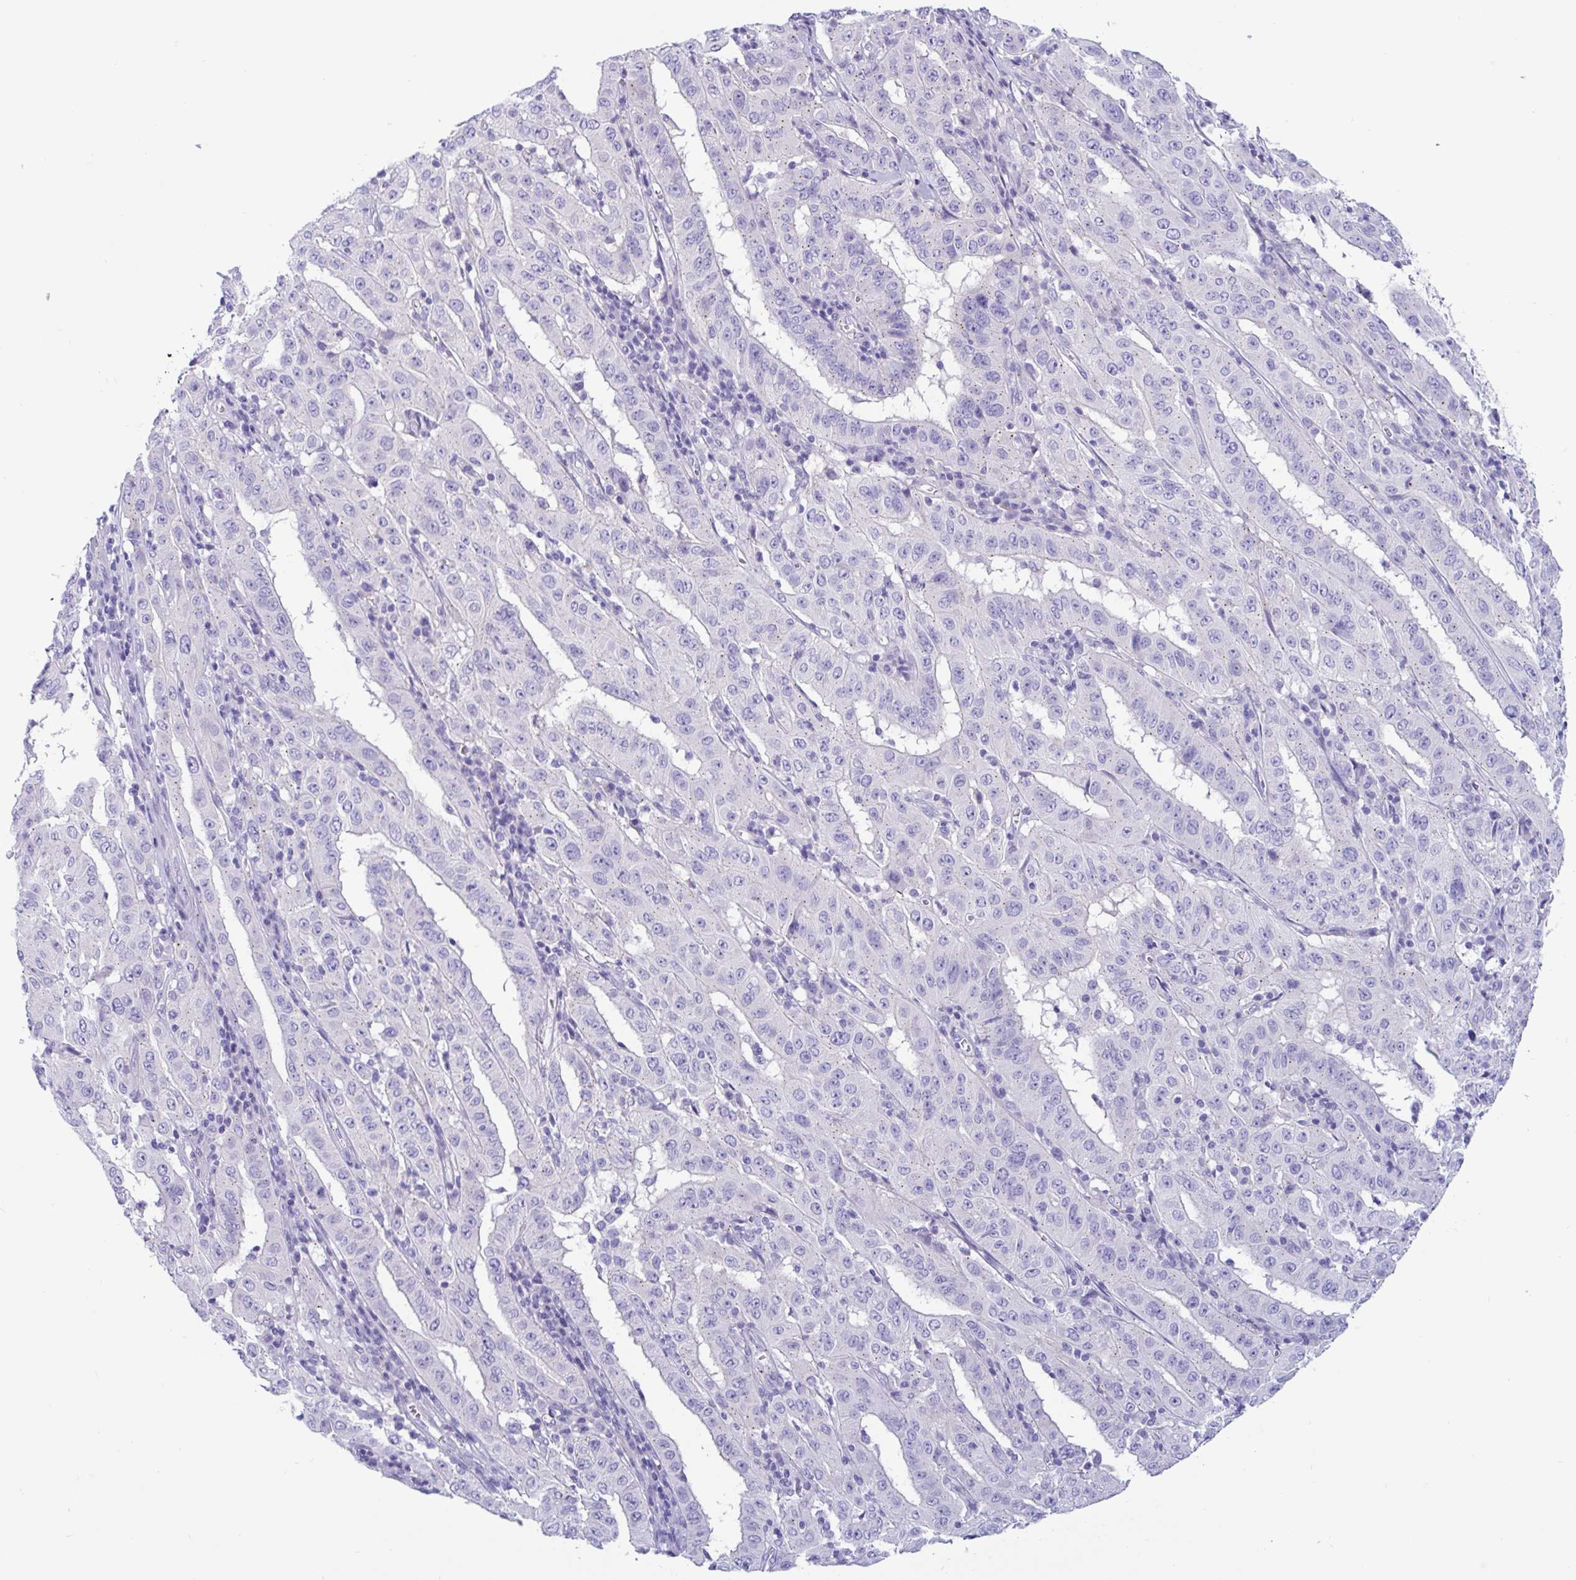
{"staining": {"intensity": "weak", "quantity": "<25%", "location": "cytoplasmic/membranous"}, "tissue": "pancreatic cancer", "cell_type": "Tumor cells", "image_type": "cancer", "snomed": [{"axis": "morphology", "description": "Adenocarcinoma, NOS"}, {"axis": "topography", "description": "Pancreas"}], "caption": "Tumor cells show no significant protein staining in pancreatic adenocarcinoma. (DAB (3,3'-diaminobenzidine) IHC with hematoxylin counter stain).", "gene": "RNASE3", "patient": {"sex": "male", "age": 63}}